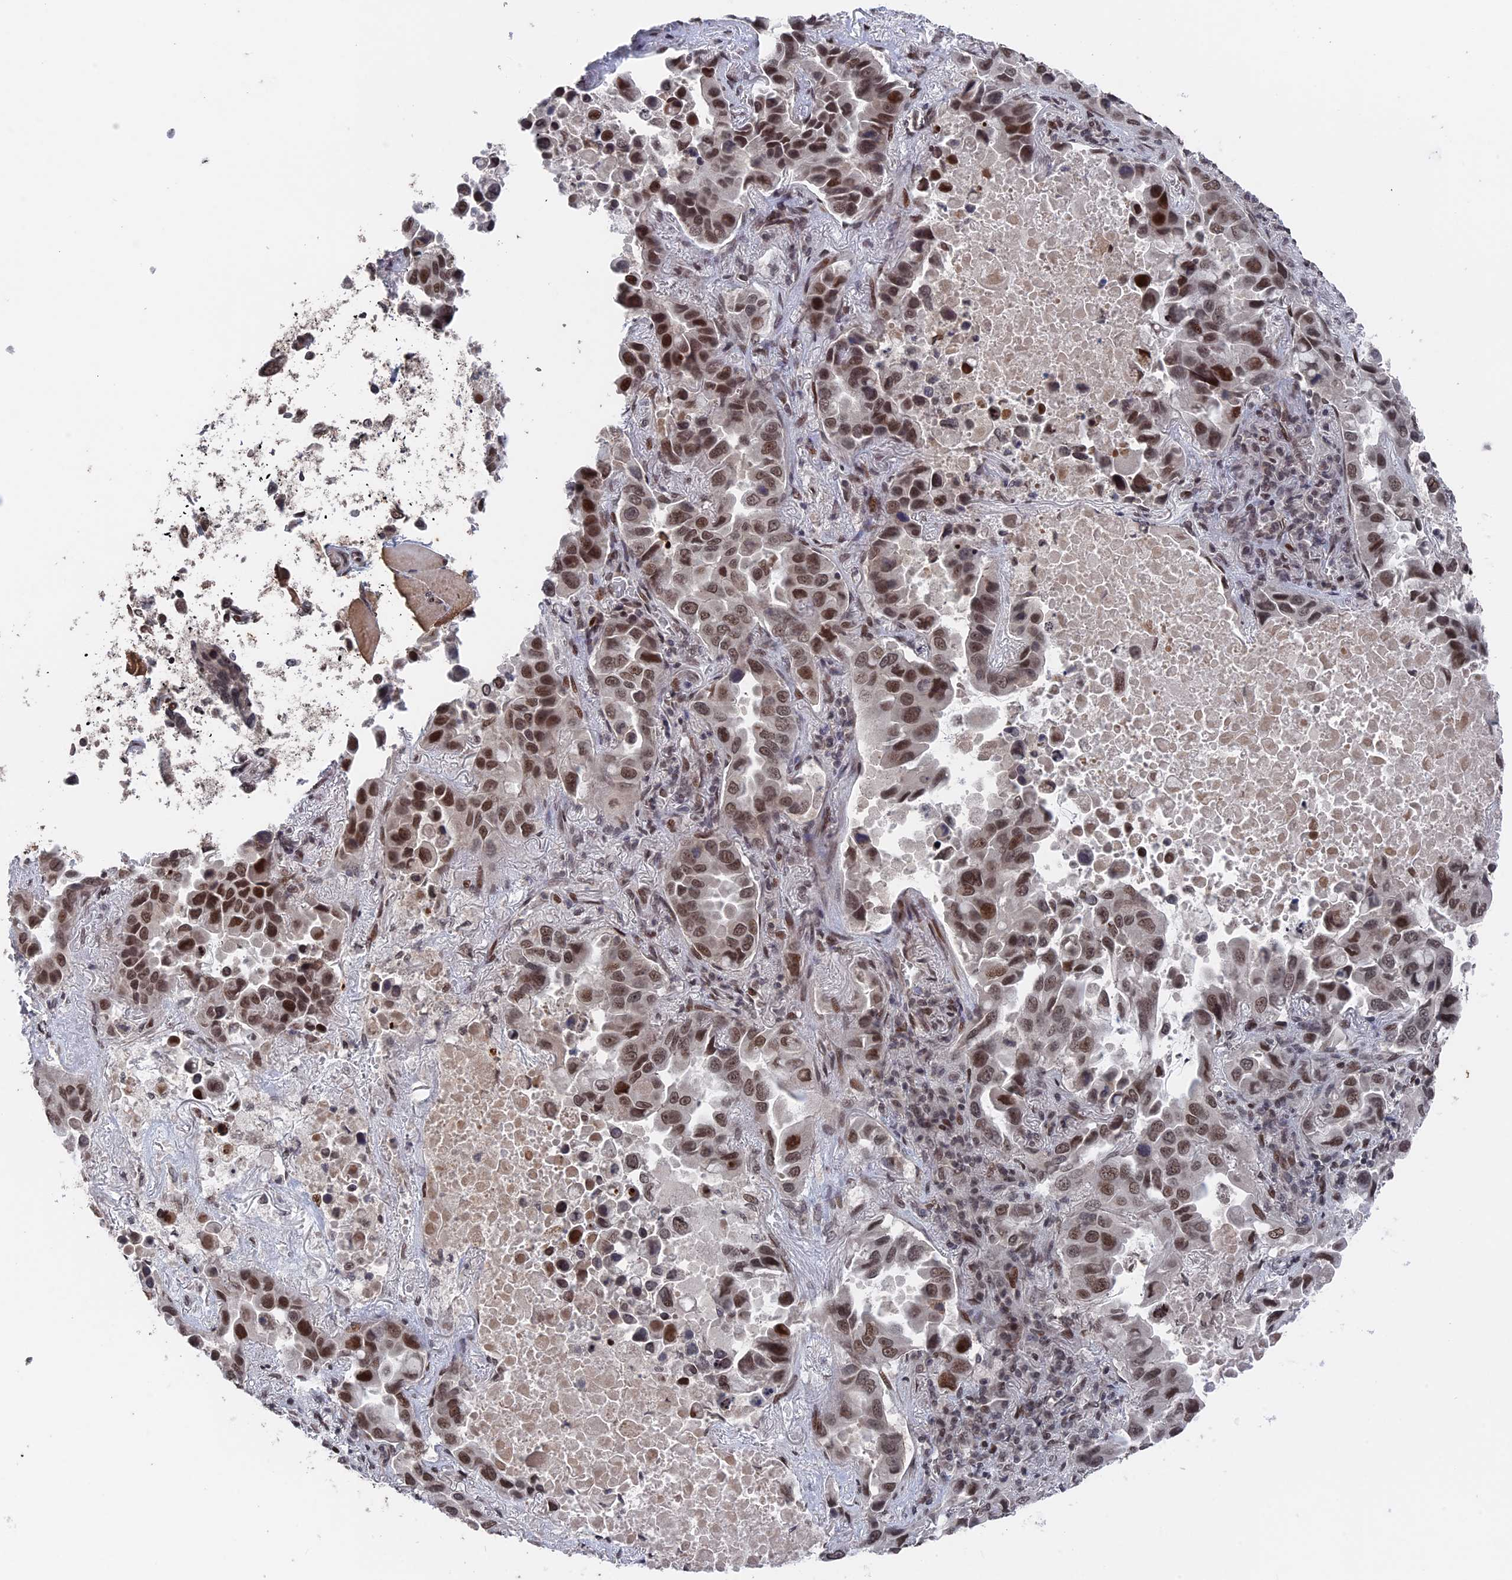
{"staining": {"intensity": "moderate", "quantity": ">75%", "location": "nuclear"}, "tissue": "lung cancer", "cell_type": "Tumor cells", "image_type": "cancer", "snomed": [{"axis": "morphology", "description": "Adenocarcinoma, NOS"}, {"axis": "topography", "description": "Lung"}], "caption": "A histopathology image of lung cancer (adenocarcinoma) stained for a protein displays moderate nuclear brown staining in tumor cells.", "gene": "NR2C2AP", "patient": {"sex": "male", "age": 64}}